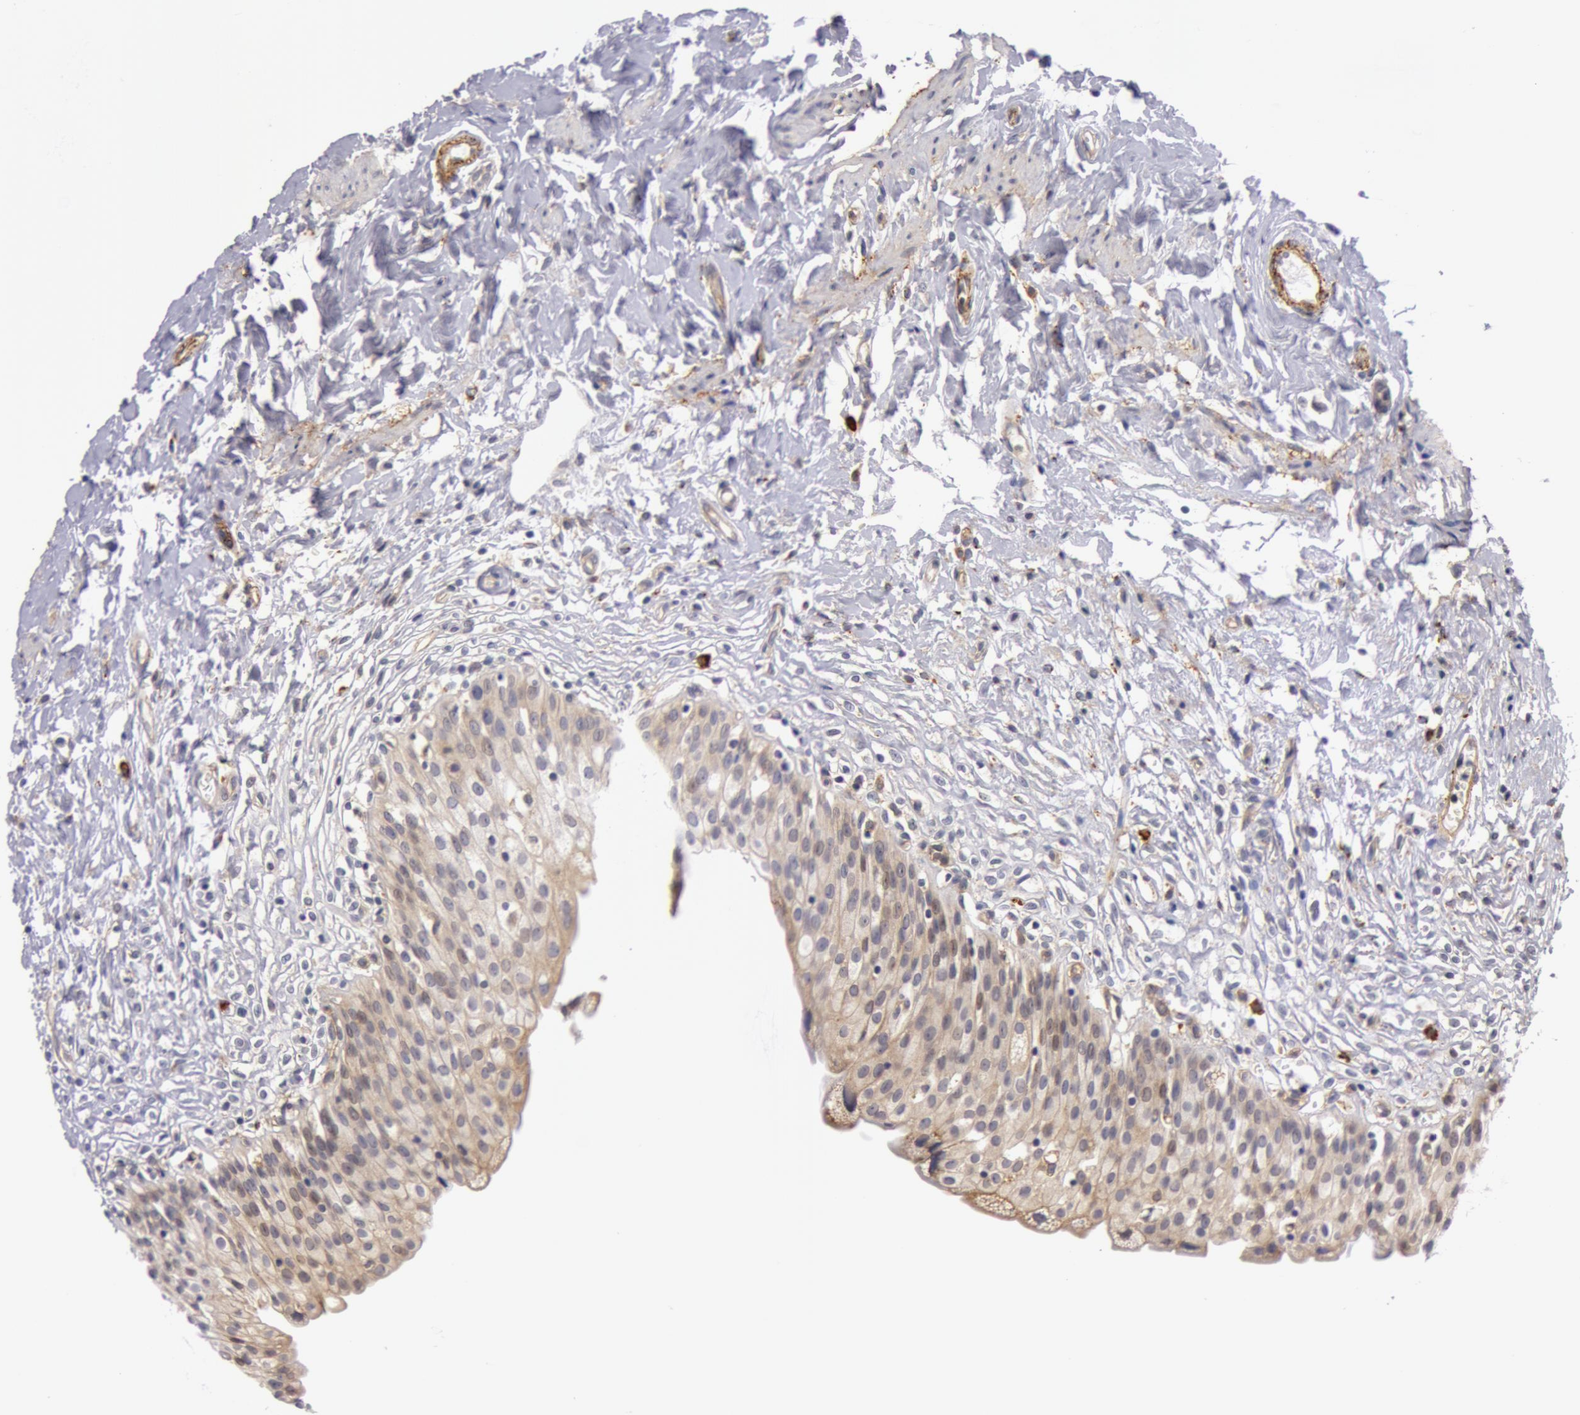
{"staining": {"intensity": "weak", "quantity": "25%-75%", "location": "cytoplasmic/membranous"}, "tissue": "urinary bladder", "cell_type": "Urothelial cells", "image_type": "normal", "snomed": [{"axis": "morphology", "description": "Normal tissue, NOS"}, {"axis": "topography", "description": "Urinary bladder"}], "caption": "High-magnification brightfield microscopy of normal urinary bladder stained with DAB (3,3'-diaminobenzidine) (brown) and counterstained with hematoxylin (blue). urothelial cells exhibit weak cytoplasmic/membranous staining is identified in approximately25%-75% of cells. (Stains: DAB in brown, nuclei in blue, Microscopy: brightfield microscopy at high magnification).", "gene": "IL23A", "patient": {"sex": "female", "age": 80}}